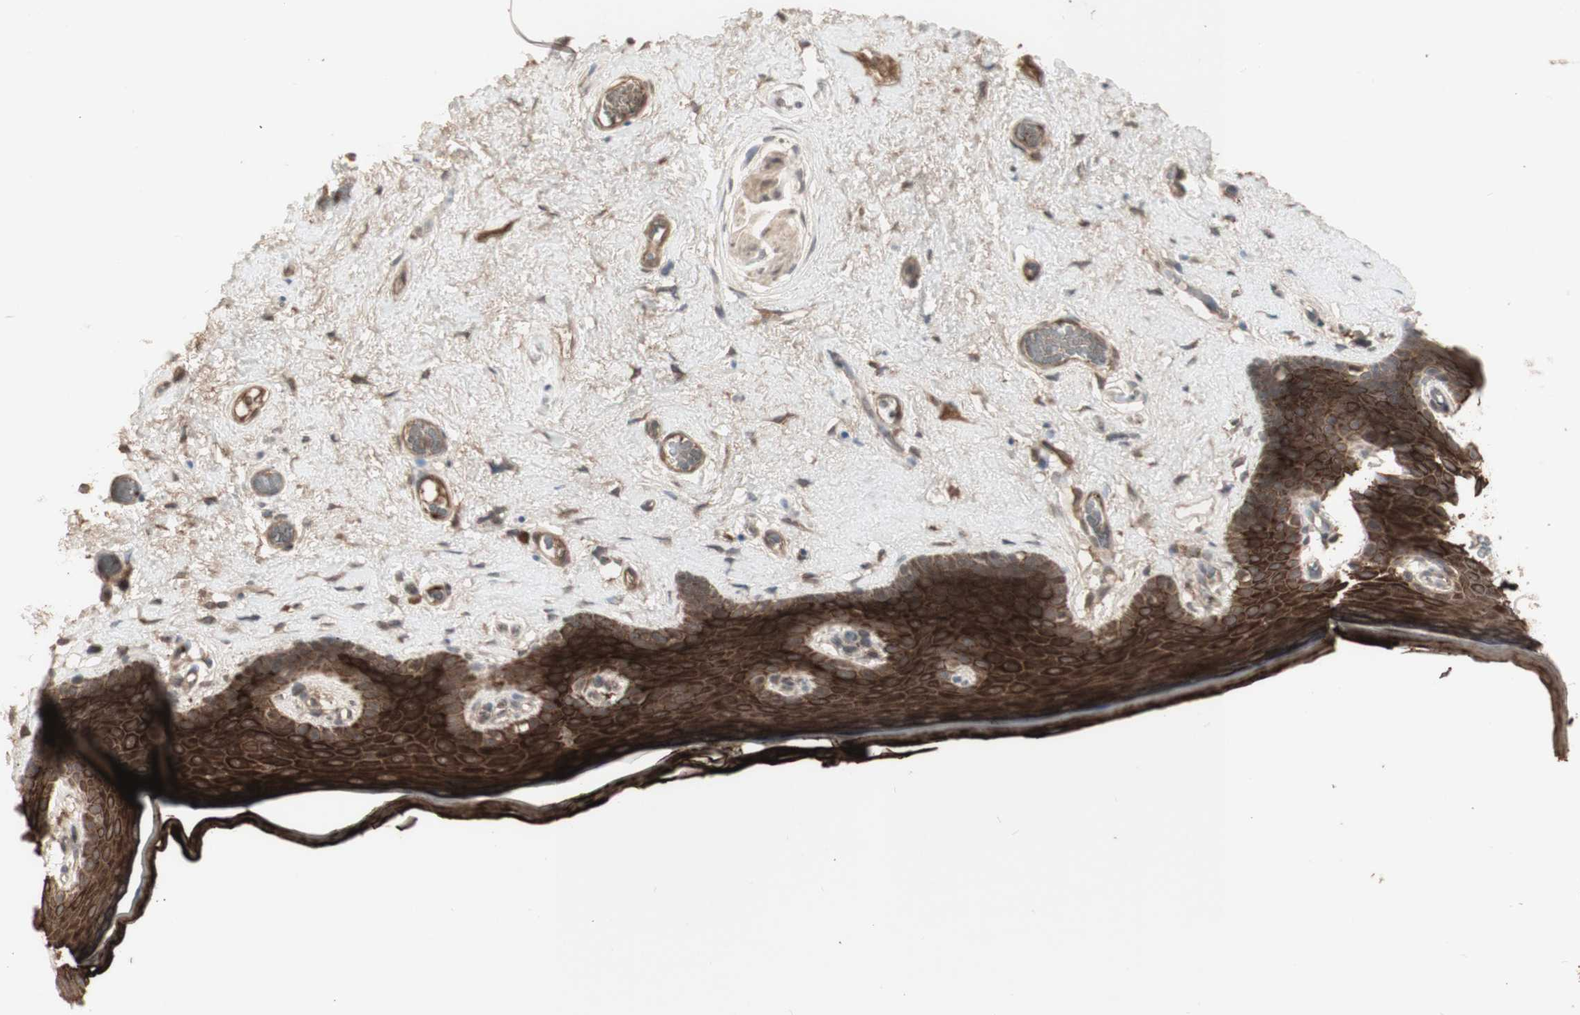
{"staining": {"intensity": "strong", "quantity": ">75%", "location": "cytoplasmic/membranous"}, "tissue": "skin", "cell_type": "Epidermal cells", "image_type": "normal", "snomed": [{"axis": "morphology", "description": "Normal tissue, NOS"}, {"axis": "topography", "description": "Vulva"}], "caption": "Protein expression by IHC demonstrates strong cytoplasmic/membranous expression in approximately >75% of epidermal cells in unremarkable skin. (Brightfield microscopy of DAB IHC at high magnification).", "gene": "ALOX12", "patient": {"sex": "female", "age": 54}}